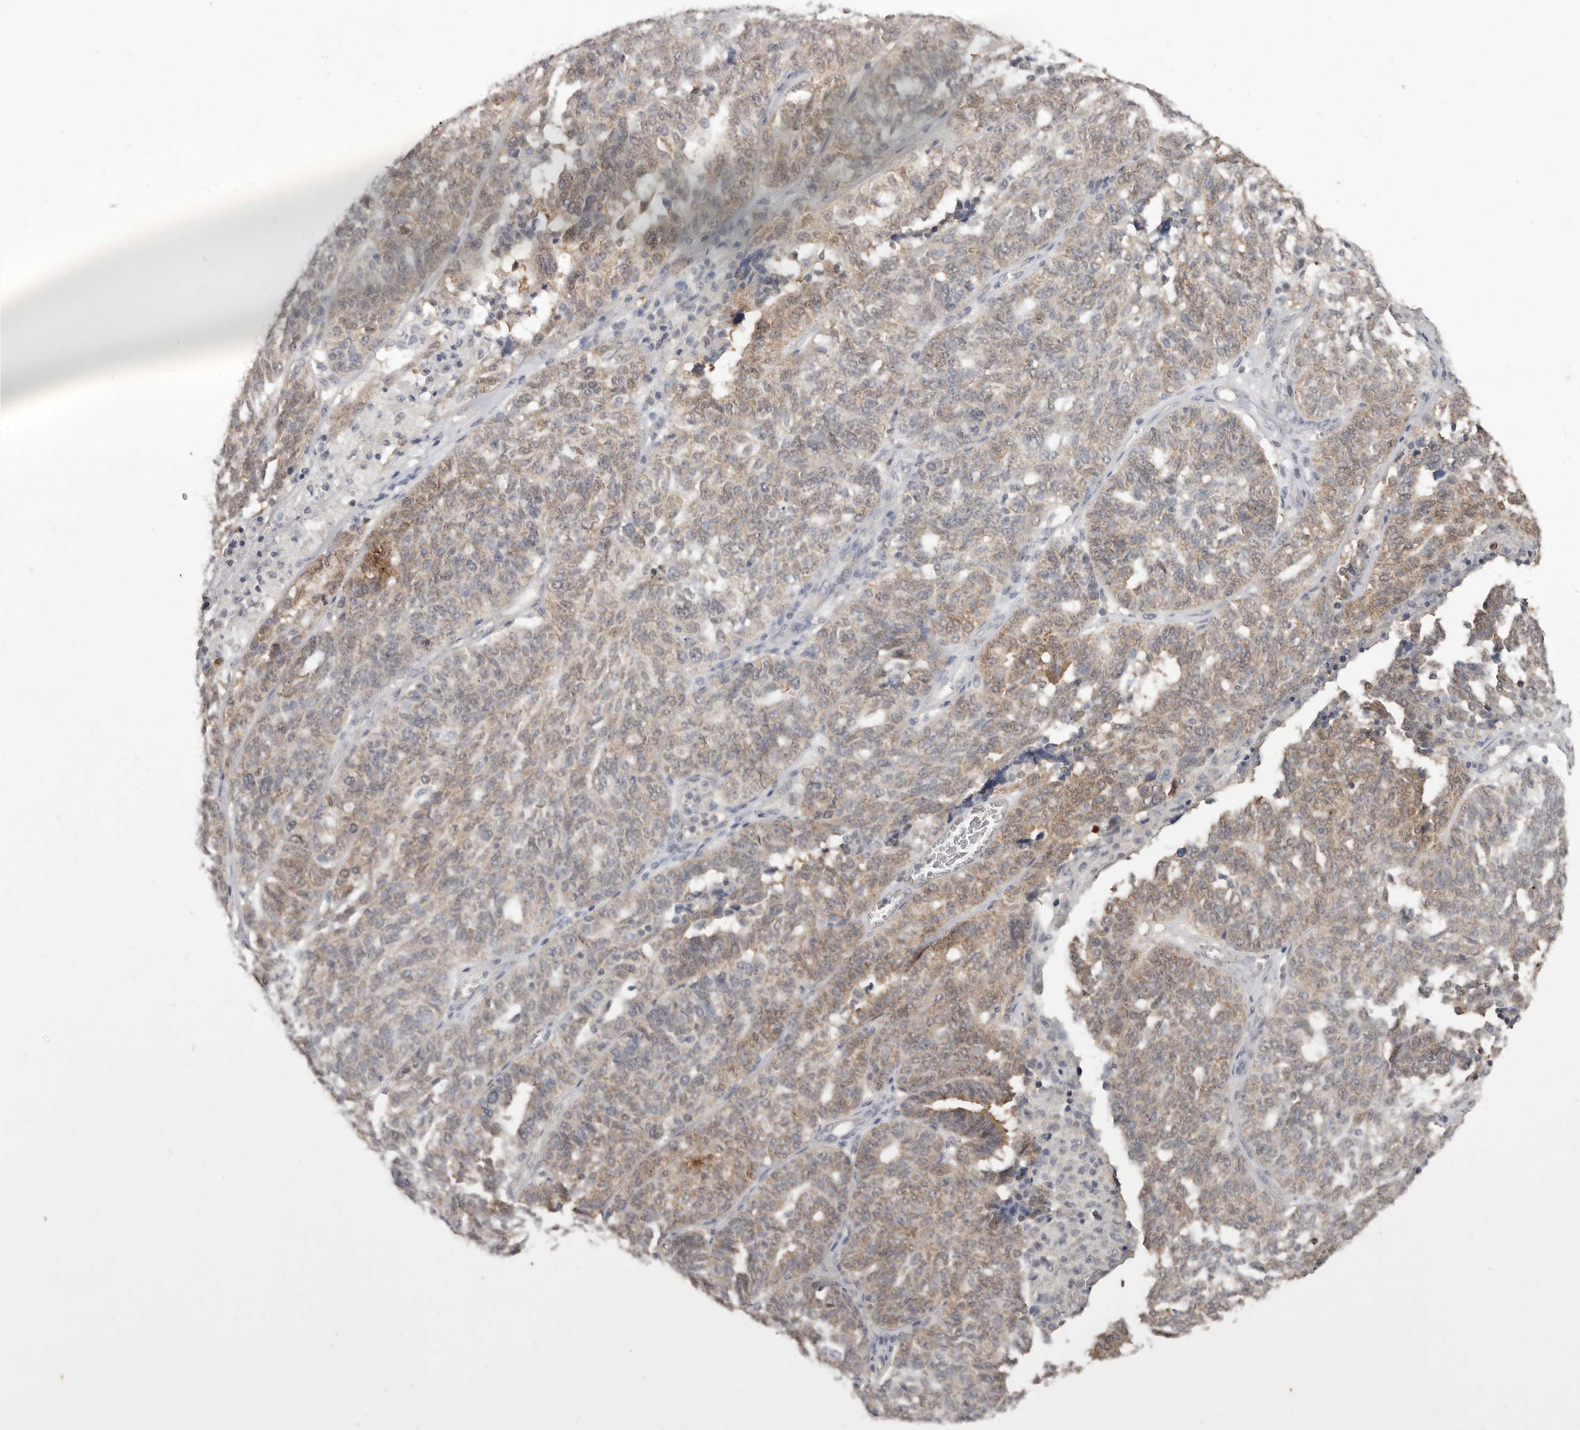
{"staining": {"intensity": "moderate", "quantity": "25%-75%", "location": "cytoplasmic/membranous"}, "tissue": "ovarian cancer", "cell_type": "Tumor cells", "image_type": "cancer", "snomed": [{"axis": "morphology", "description": "Cystadenocarcinoma, serous, NOS"}, {"axis": "topography", "description": "Ovary"}], "caption": "Immunohistochemical staining of ovarian cancer exhibits medium levels of moderate cytoplasmic/membranous protein positivity in about 25%-75% of tumor cells. (DAB (3,3'-diaminobenzidine) IHC, brown staining for protein, blue staining for nuclei).", "gene": "LINGO2", "patient": {"sex": "female", "age": 59}}